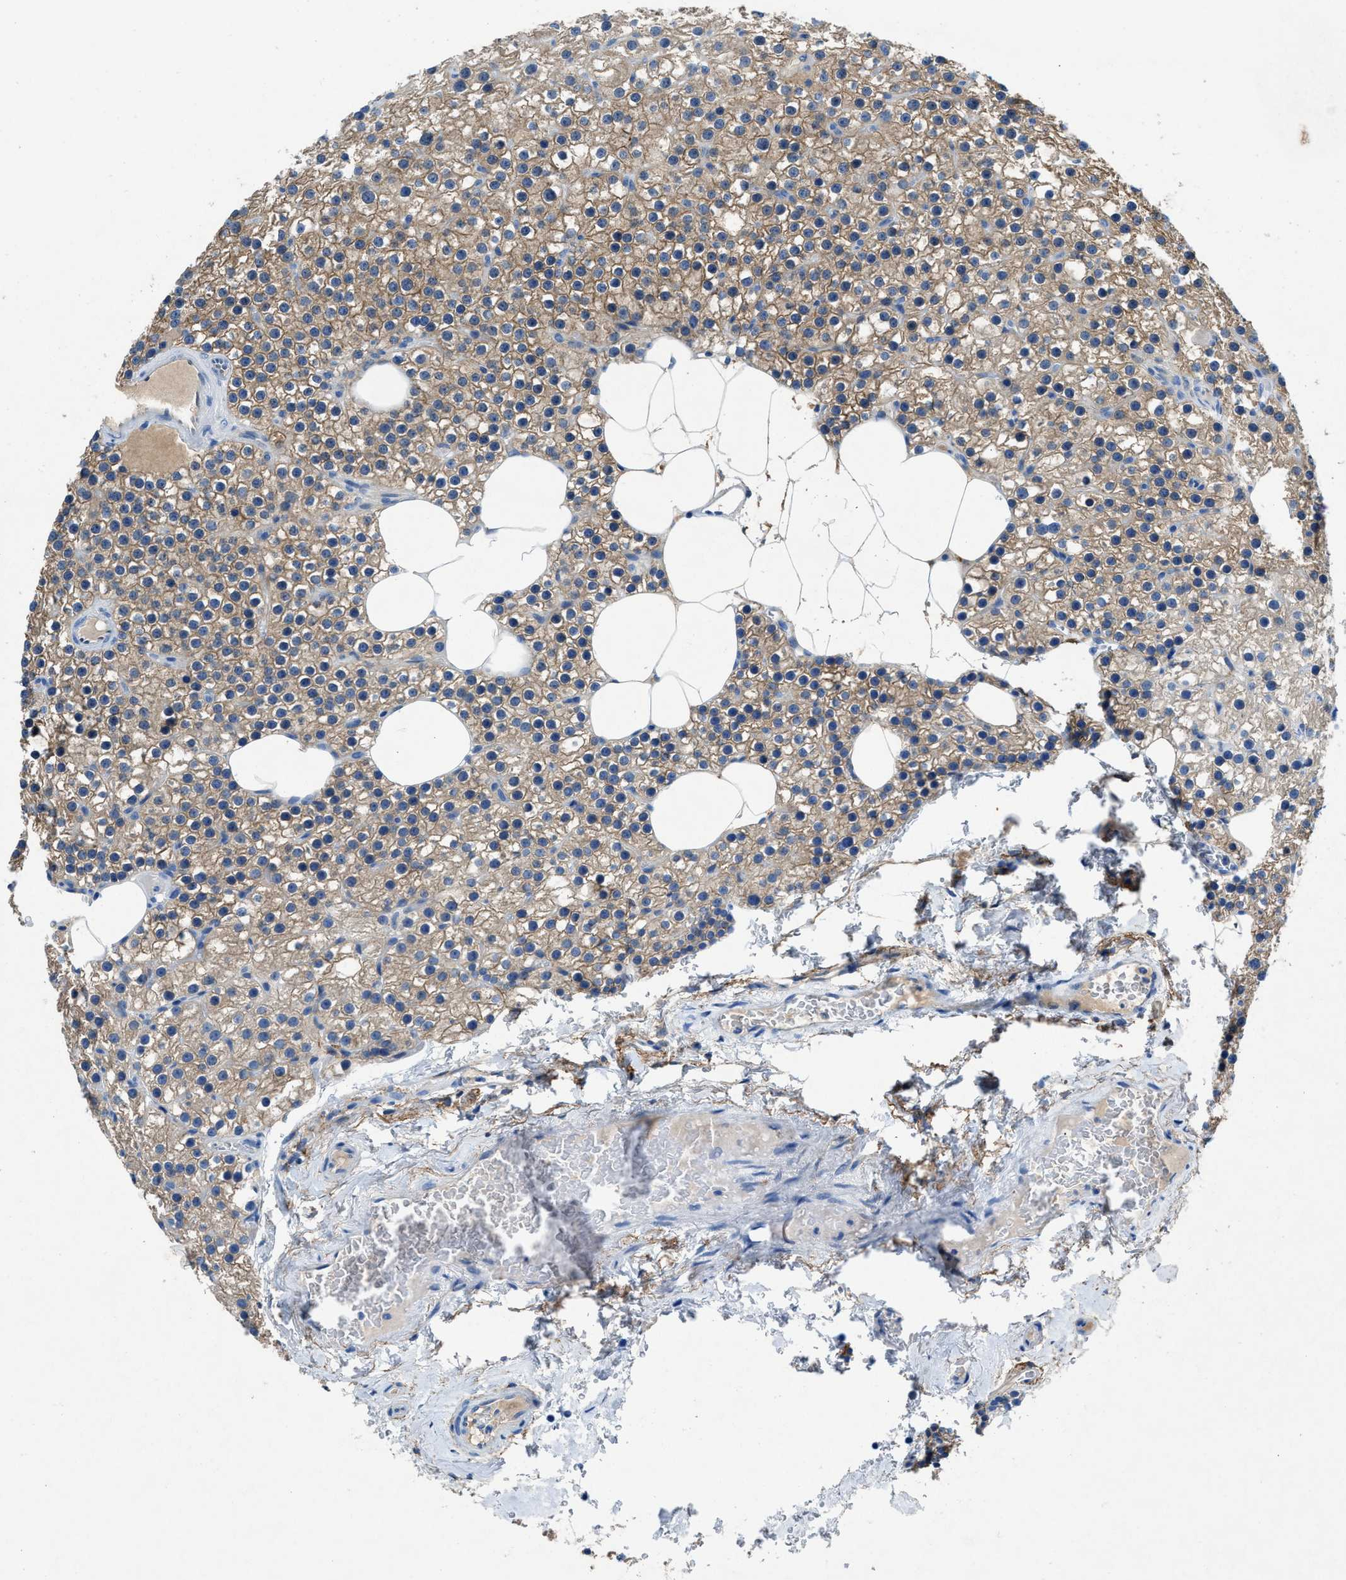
{"staining": {"intensity": "moderate", "quantity": ">75%", "location": "cytoplasmic/membranous"}, "tissue": "parathyroid gland", "cell_type": "Glandular cells", "image_type": "normal", "snomed": [{"axis": "morphology", "description": "Normal tissue, NOS"}, {"axis": "morphology", "description": "Adenoma, NOS"}, {"axis": "topography", "description": "Parathyroid gland"}], "caption": "Brown immunohistochemical staining in benign human parathyroid gland demonstrates moderate cytoplasmic/membranous positivity in about >75% of glandular cells. The protein is shown in brown color, while the nuclei are stained blue.", "gene": "PTGFRN", "patient": {"sex": "female", "age": 70}}